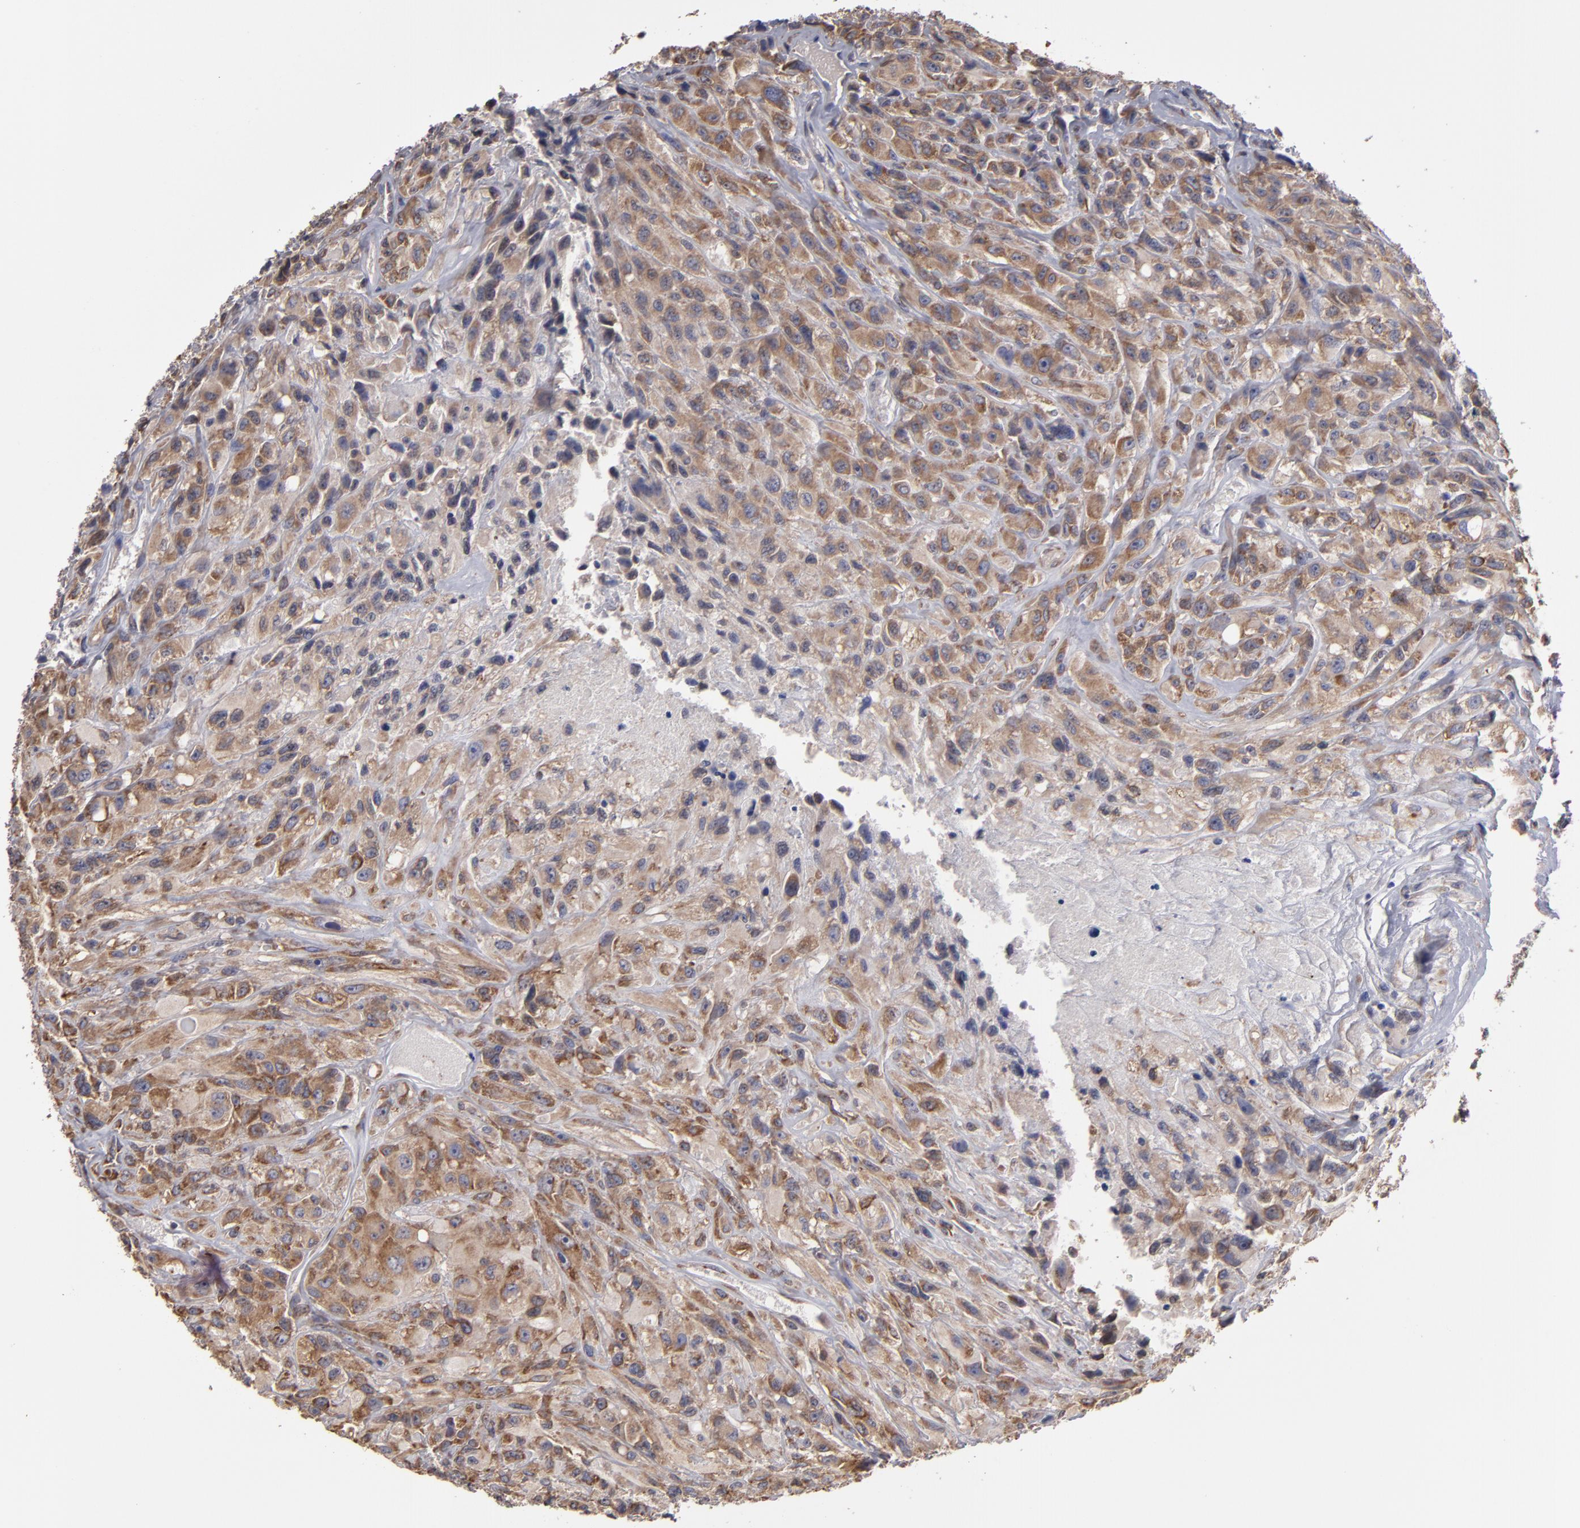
{"staining": {"intensity": "moderate", "quantity": ">75%", "location": "cytoplasmic/membranous"}, "tissue": "glioma", "cell_type": "Tumor cells", "image_type": "cancer", "snomed": [{"axis": "morphology", "description": "Glioma, malignant, High grade"}, {"axis": "topography", "description": "Brain"}], "caption": "Immunohistochemical staining of human malignant high-grade glioma exhibits moderate cytoplasmic/membranous protein expression in approximately >75% of tumor cells. Nuclei are stained in blue.", "gene": "SND1", "patient": {"sex": "male", "age": 48}}